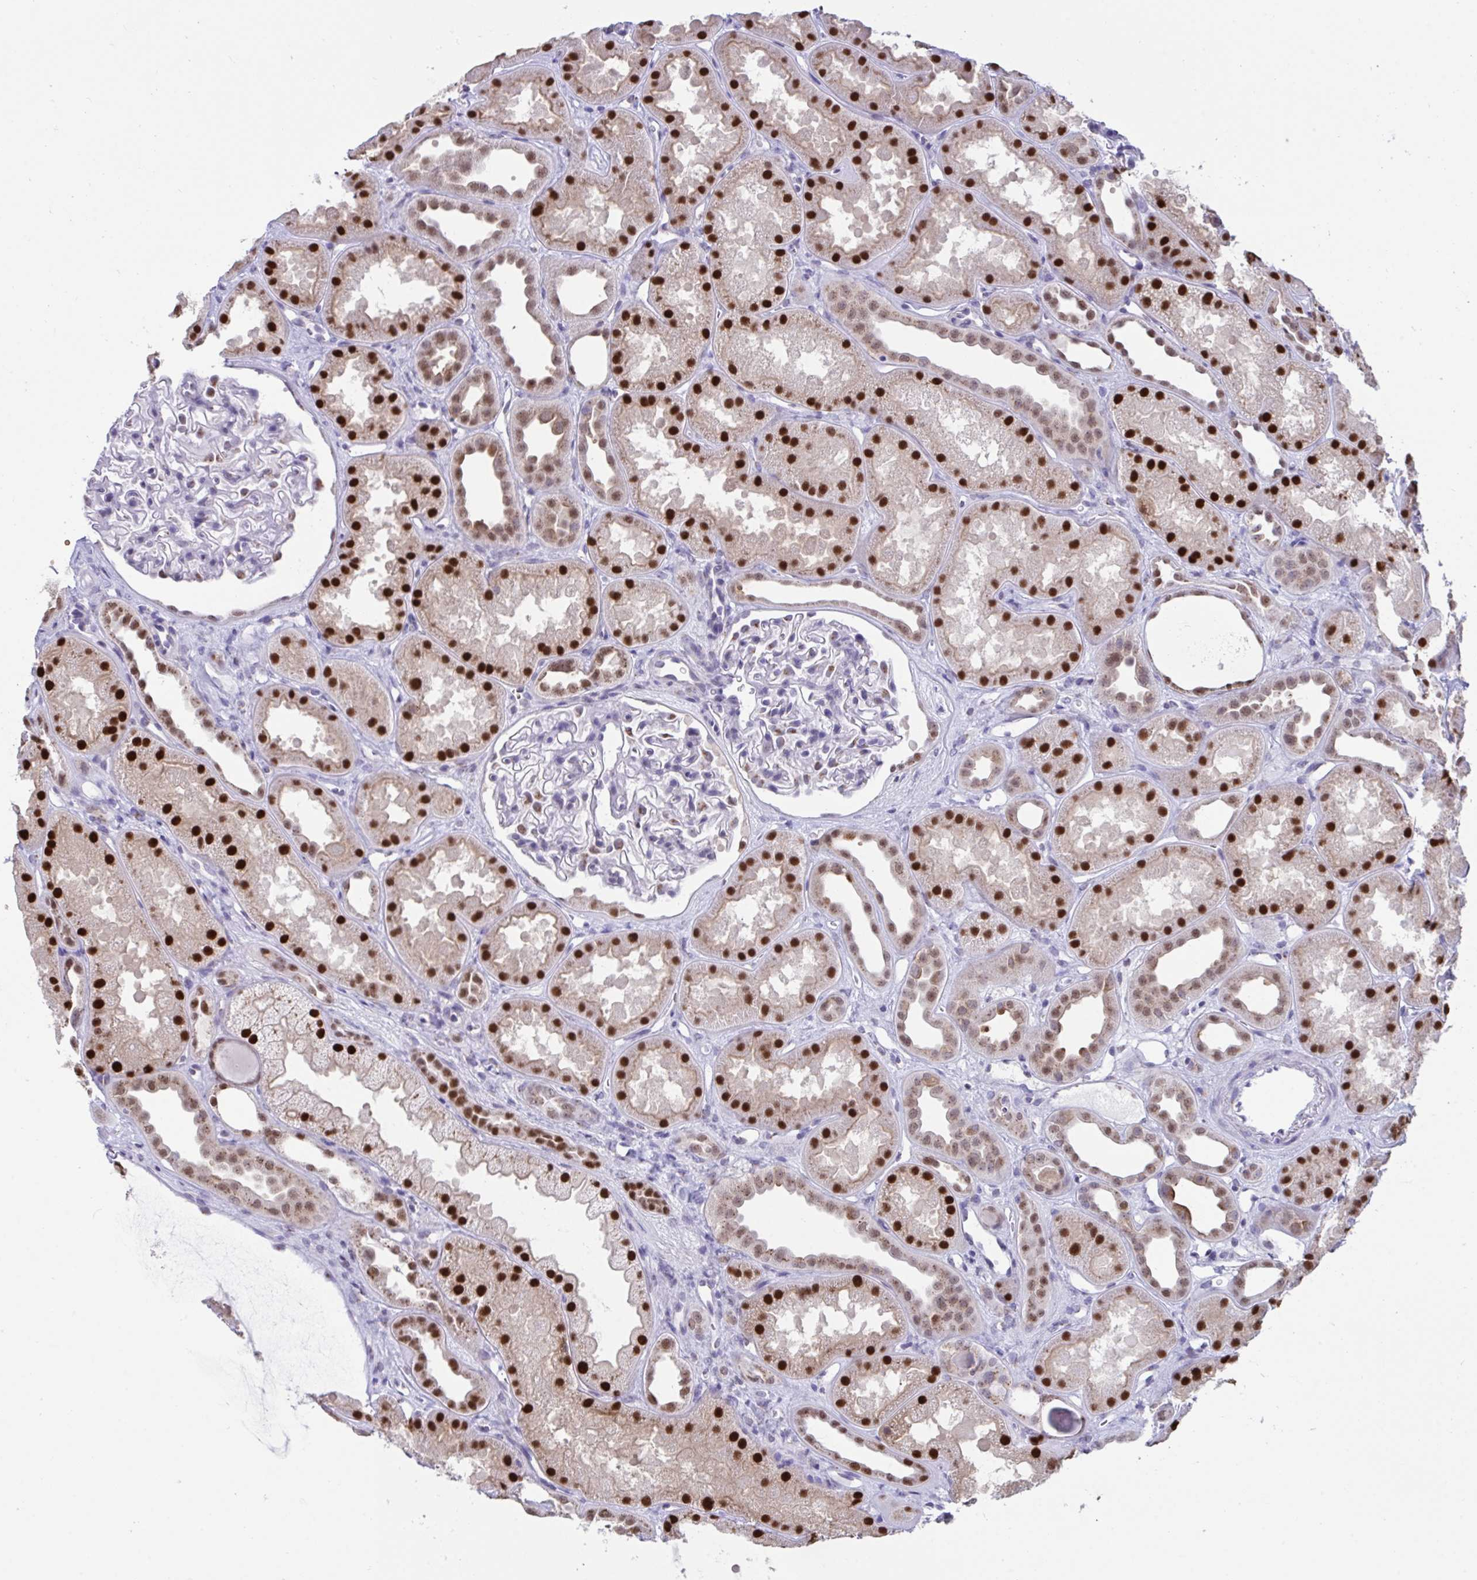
{"staining": {"intensity": "moderate", "quantity": "<25%", "location": "cytoplasmic/membranous"}, "tissue": "kidney", "cell_type": "Cells in glomeruli", "image_type": "normal", "snomed": [{"axis": "morphology", "description": "Normal tissue, NOS"}, {"axis": "topography", "description": "Kidney"}], "caption": "Immunohistochemical staining of normal kidney demonstrates low levels of moderate cytoplasmic/membranous staining in about <25% of cells in glomeruli. The staining is performed using DAB (3,3'-diaminobenzidine) brown chromogen to label protein expression. The nuclei are counter-stained blue using hematoxylin.", "gene": "SCLY", "patient": {"sex": "male", "age": 61}}